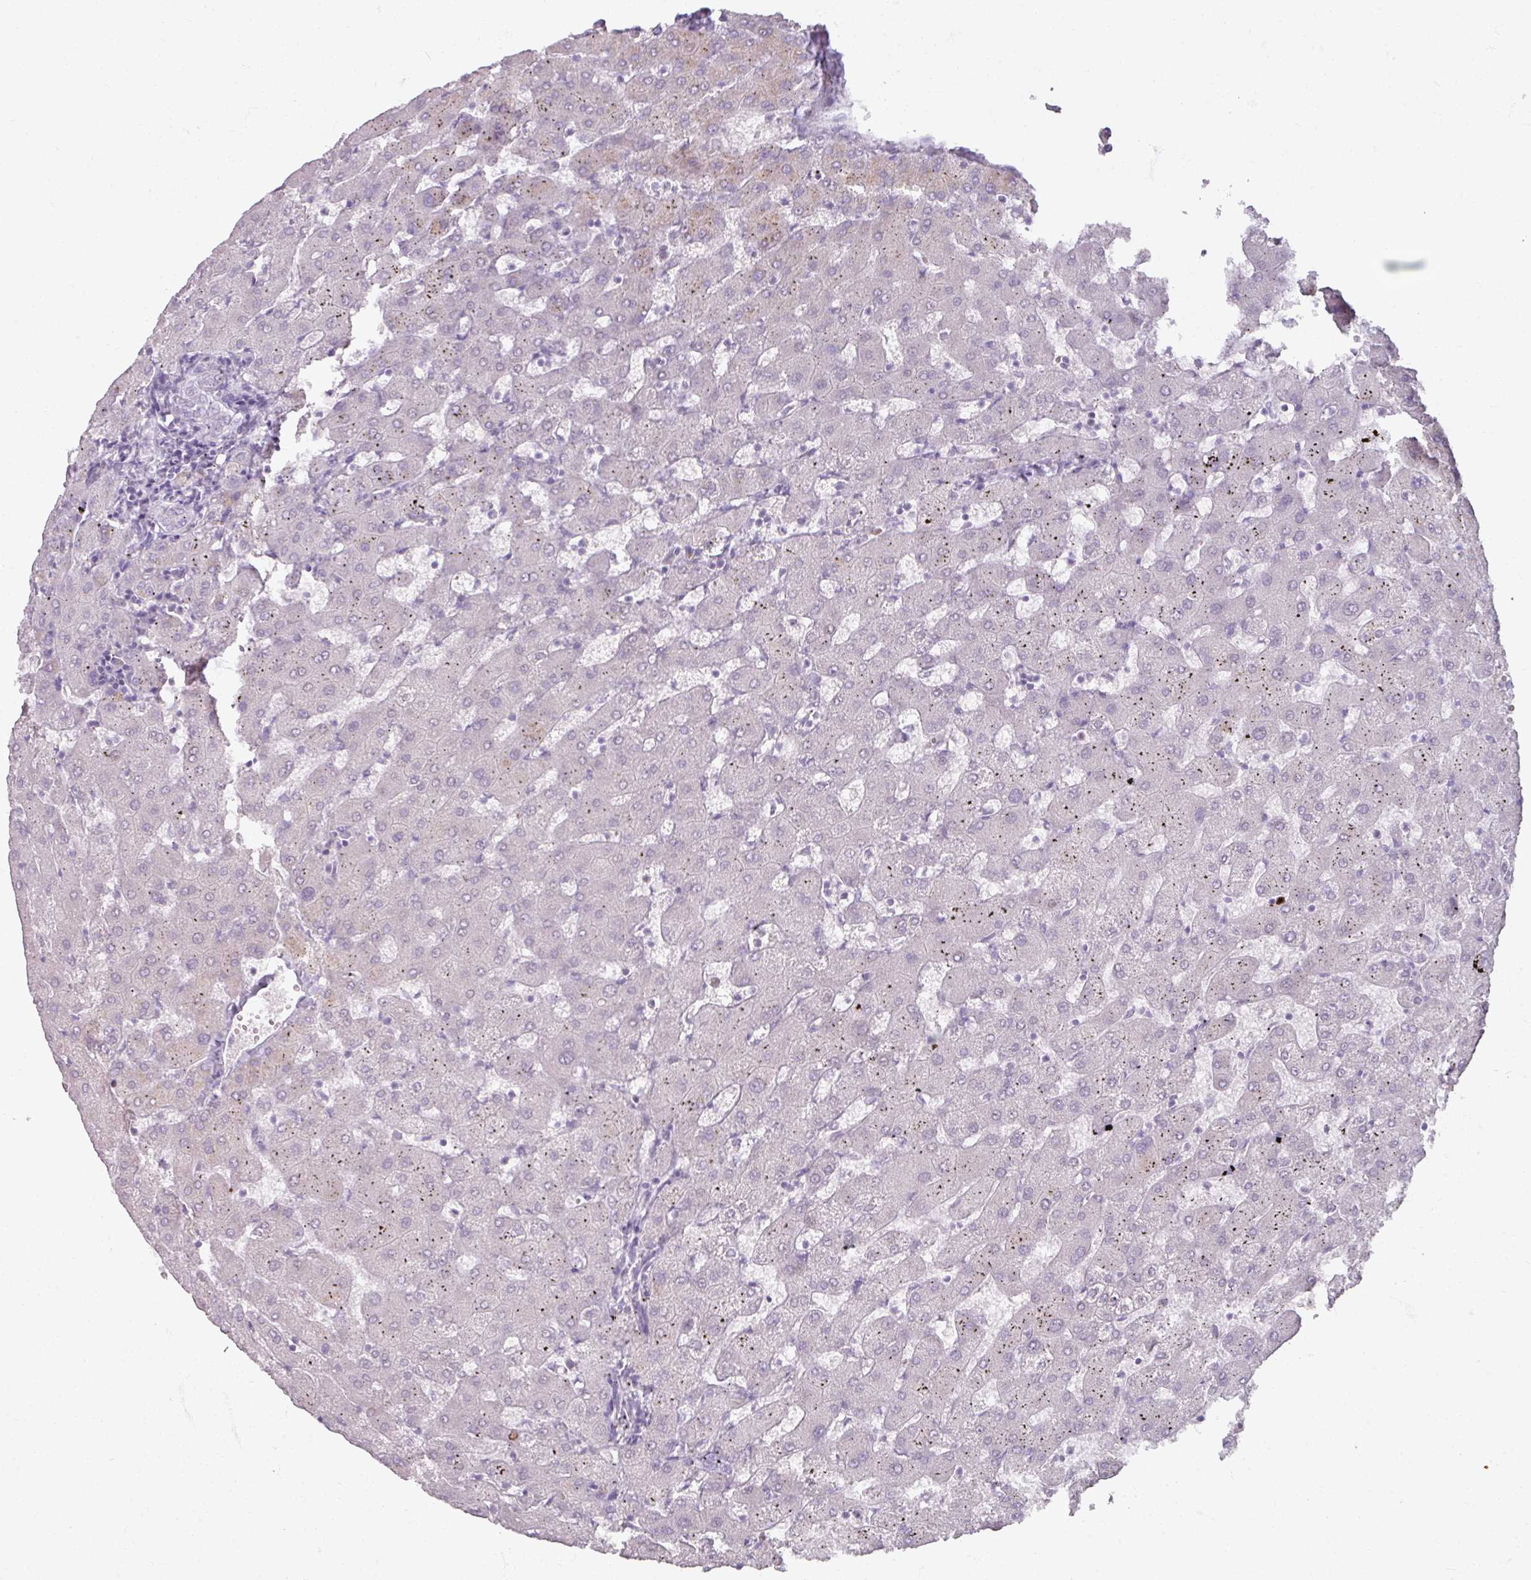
{"staining": {"intensity": "negative", "quantity": "none", "location": "none"}, "tissue": "liver", "cell_type": "Cholangiocytes", "image_type": "normal", "snomed": [{"axis": "morphology", "description": "Normal tissue, NOS"}, {"axis": "topography", "description": "Liver"}], "caption": "Immunohistochemistry of normal human liver demonstrates no staining in cholangiocytes. (Stains: DAB (3,3'-diaminobenzidine) immunohistochemistry (IHC) with hematoxylin counter stain, Microscopy: brightfield microscopy at high magnification).", "gene": "ATAD2", "patient": {"sex": "female", "age": 63}}